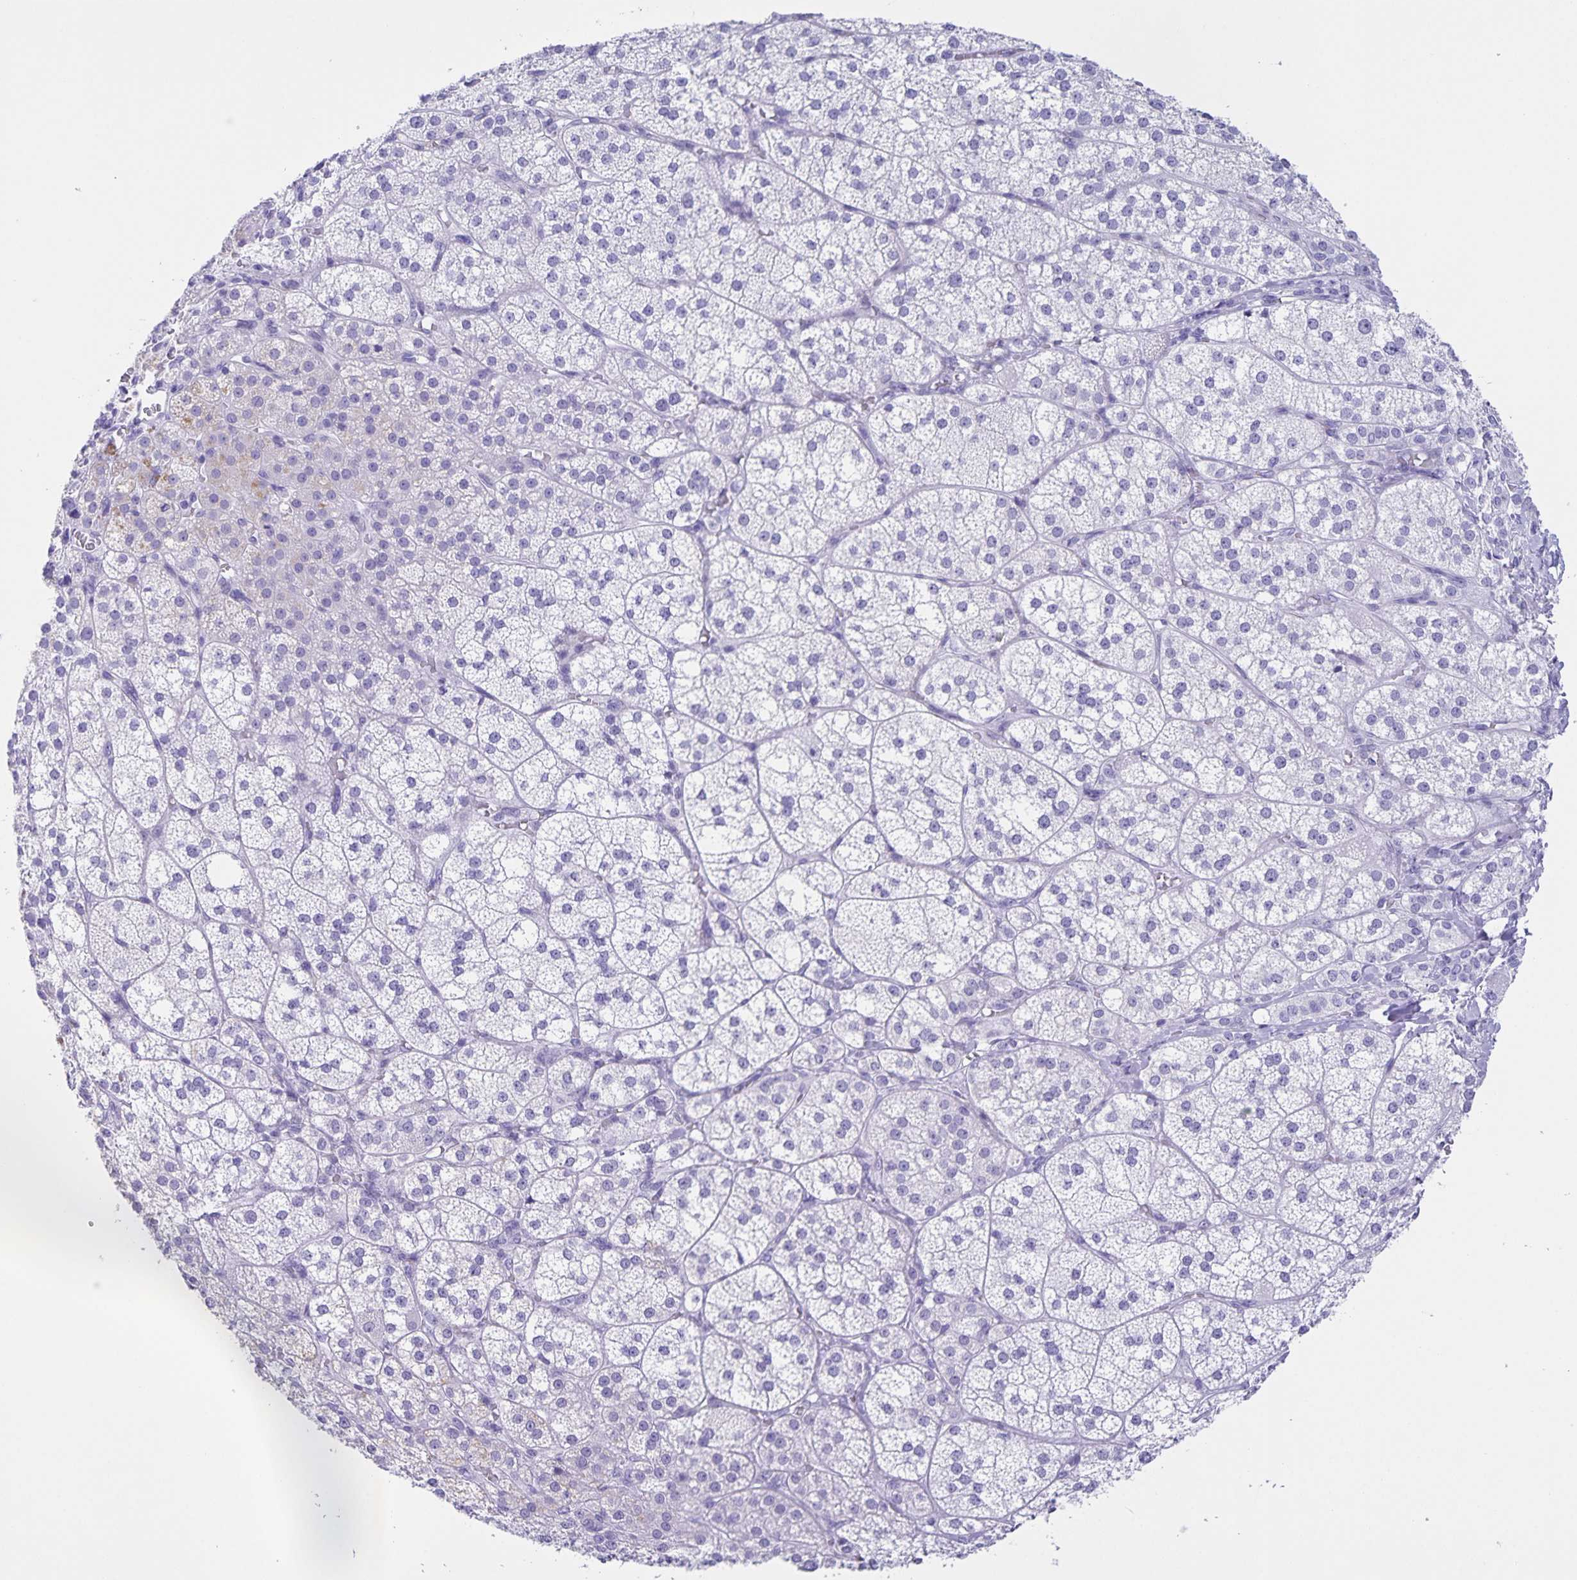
{"staining": {"intensity": "negative", "quantity": "none", "location": "none"}, "tissue": "adrenal gland", "cell_type": "Glandular cells", "image_type": "normal", "snomed": [{"axis": "morphology", "description": "Normal tissue, NOS"}, {"axis": "topography", "description": "Adrenal gland"}], "caption": "This is a micrograph of immunohistochemistry staining of unremarkable adrenal gland, which shows no positivity in glandular cells.", "gene": "UBQLN3", "patient": {"sex": "female", "age": 60}}